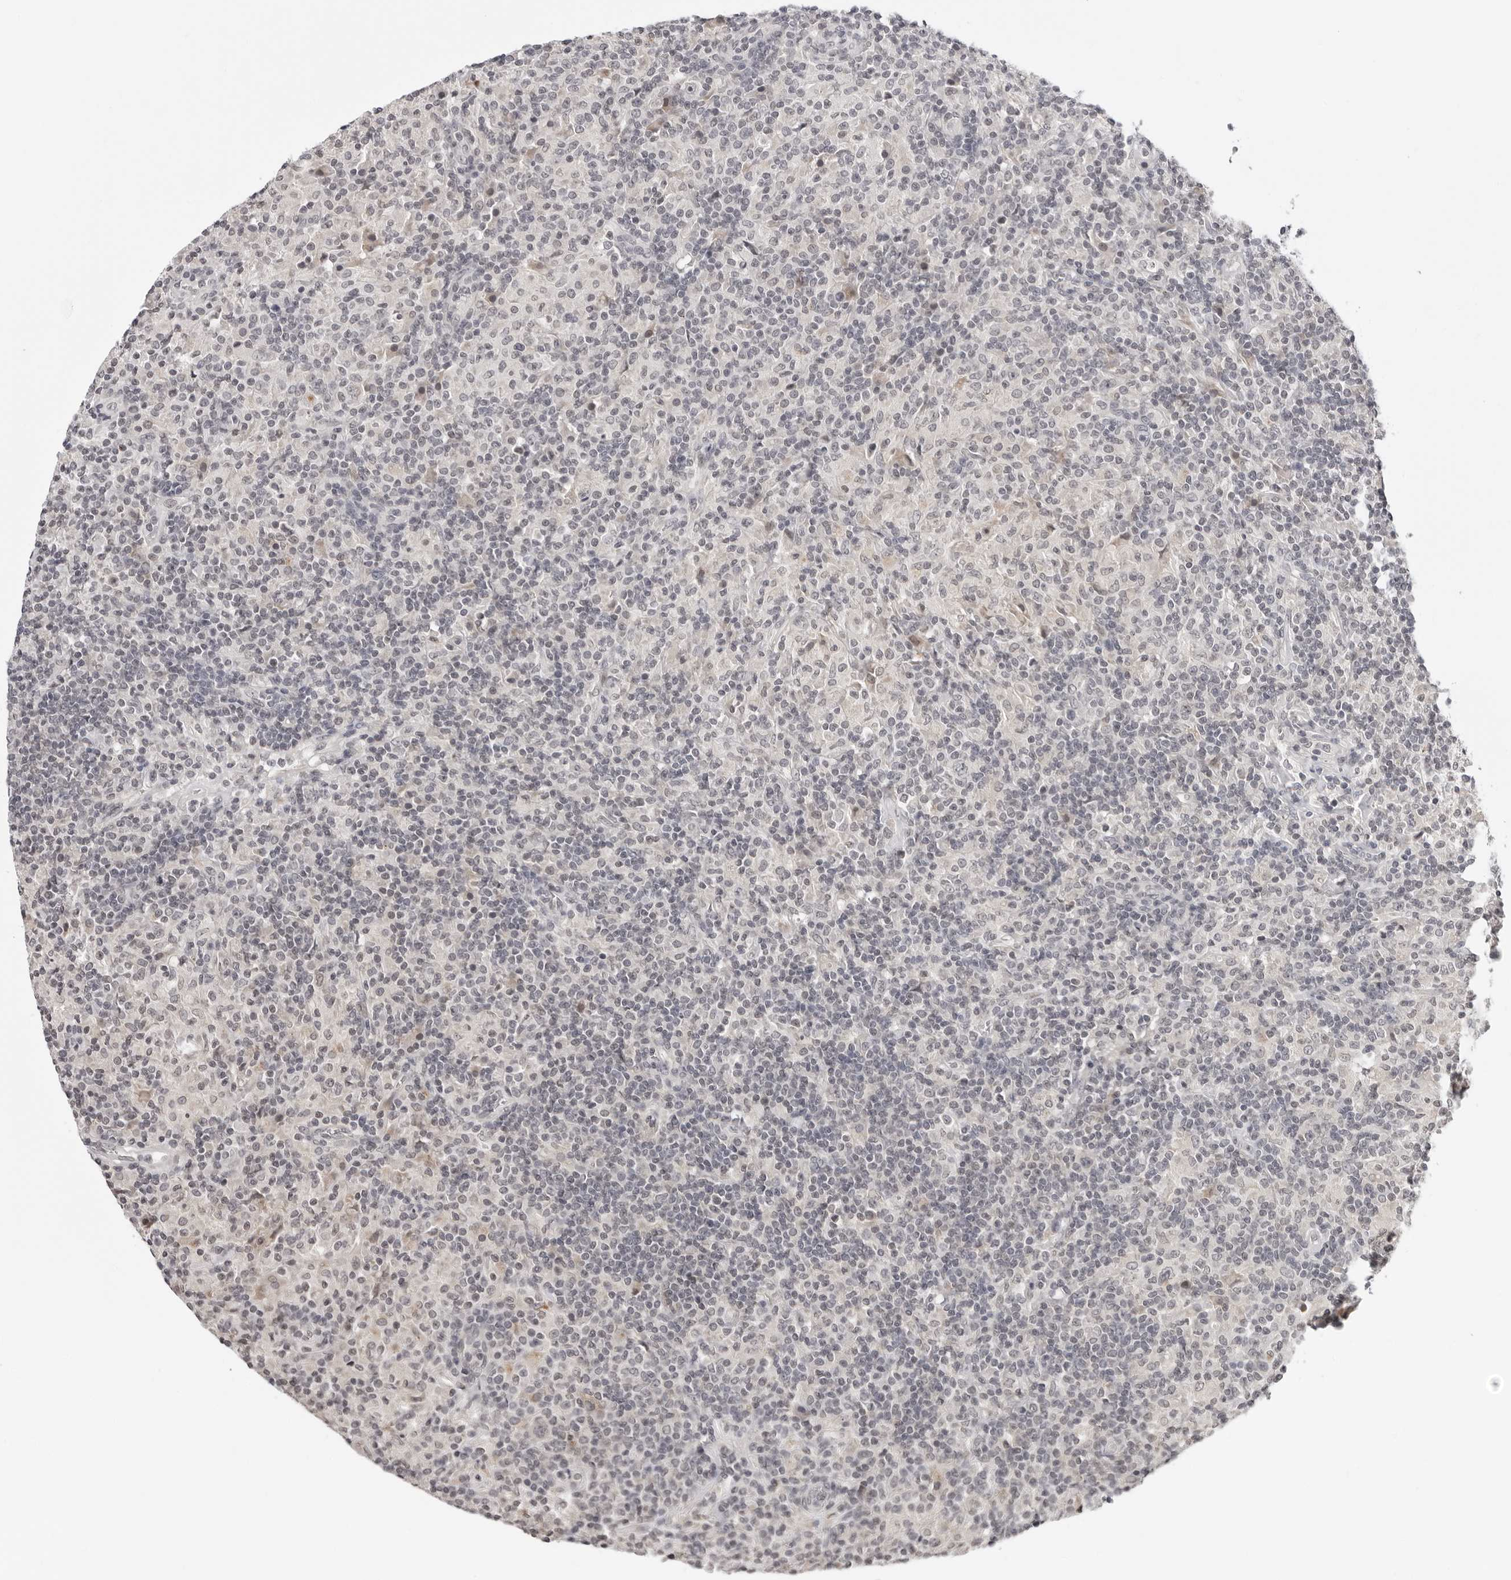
{"staining": {"intensity": "negative", "quantity": "none", "location": "none"}, "tissue": "lymphoma", "cell_type": "Tumor cells", "image_type": "cancer", "snomed": [{"axis": "morphology", "description": "Hodgkin's disease, NOS"}, {"axis": "topography", "description": "Lymph node"}], "caption": "DAB immunohistochemical staining of Hodgkin's disease displays no significant staining in tumor cells. (Stains: DAB (3,3'-diaminobenzidine) immunohistochemistry (IHC) with hematoxylin counter stain, Microscopy: brightfield microscopy at high magnification).", "gene": "PRUNE1", "patient": {"sex": "male", "age": 70}}